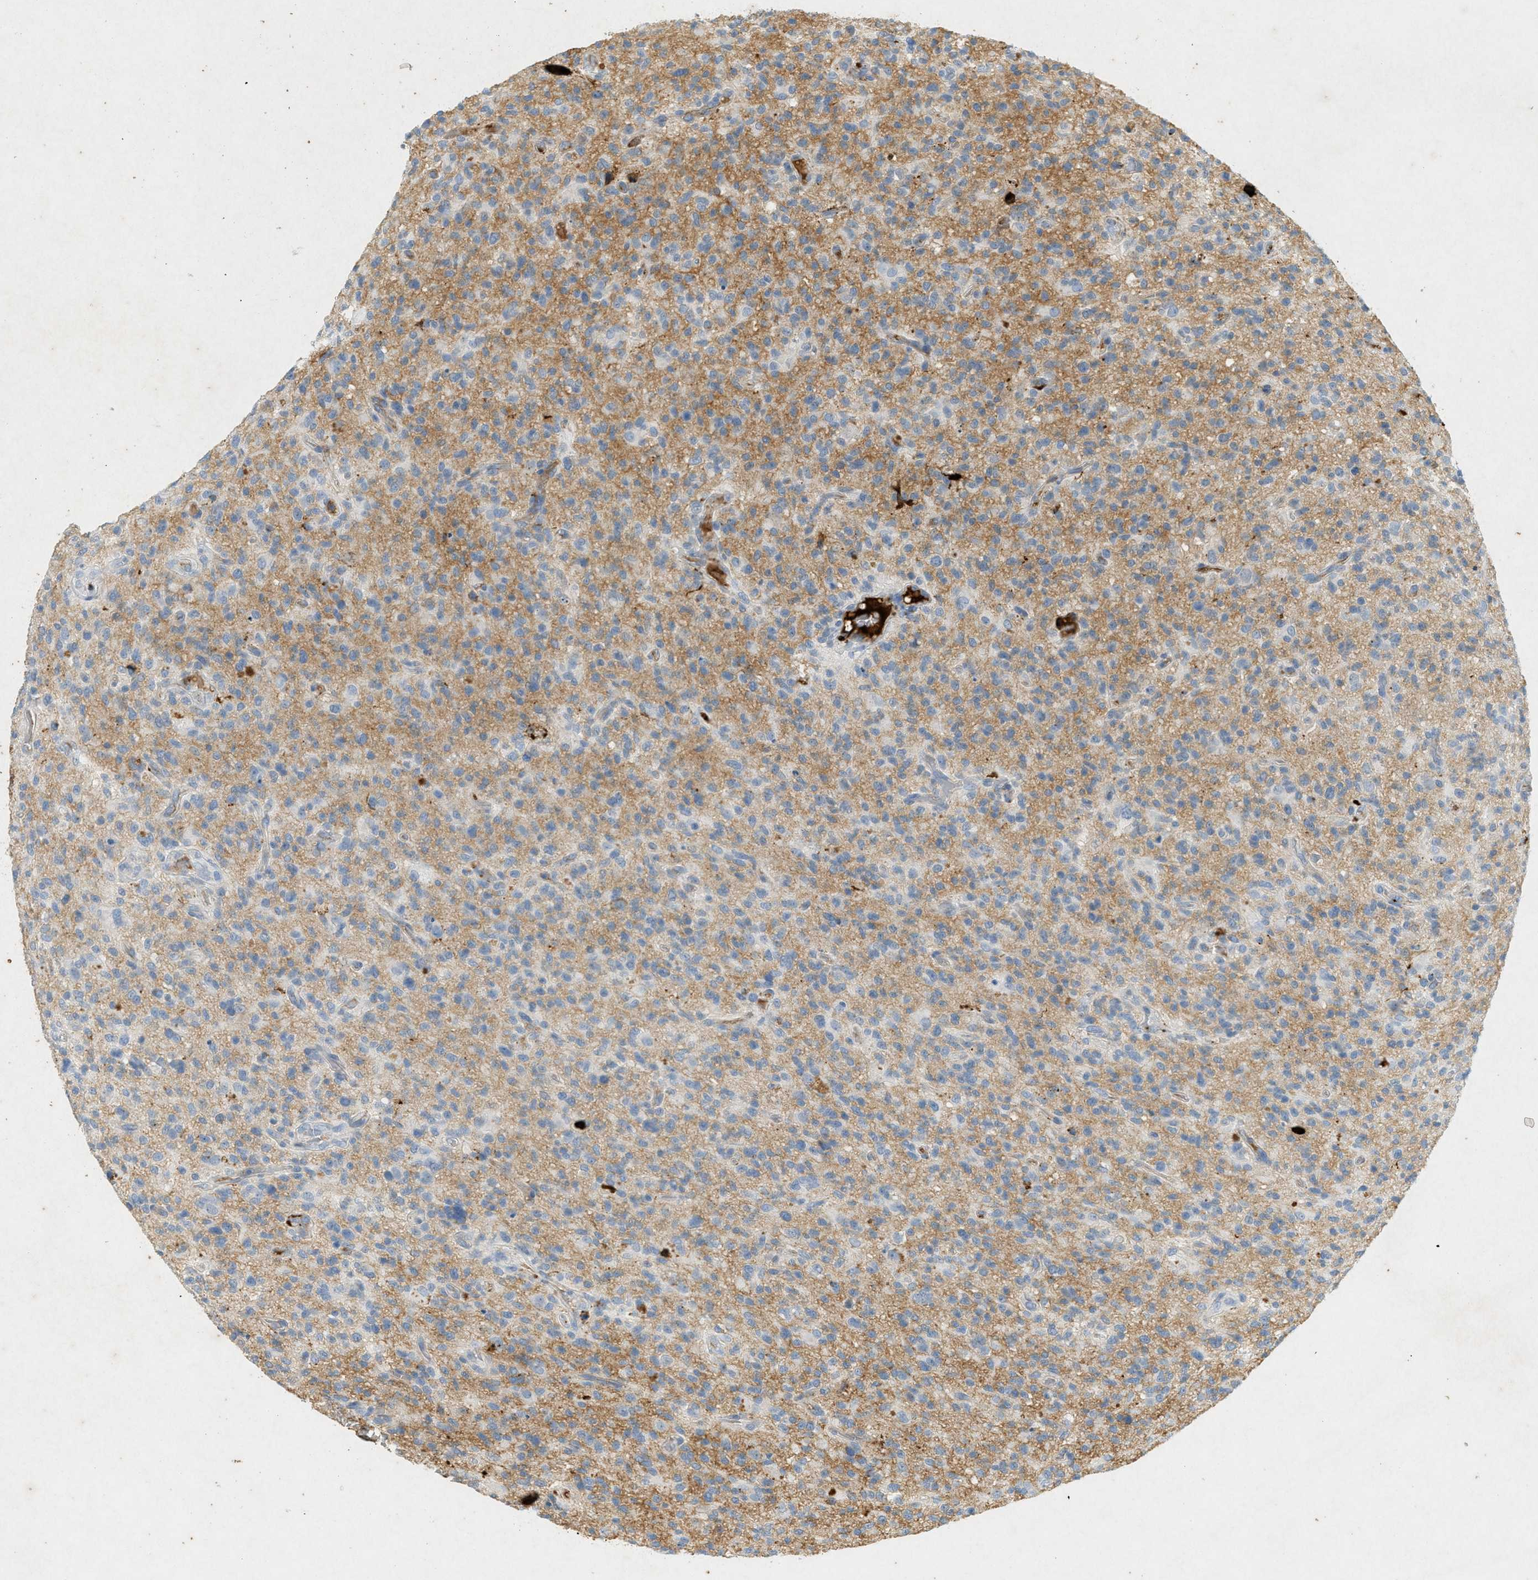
{"staining": {"intensity": "moderate", "quantity": "<25%", "location": "cytoplasmic/membranous"}, "tissue": "glioma", "cell_type": "Tumor cells", "image_type": "cancer", "snomed": [{"axis": "morphology", "description": "Glioma, malignant, High grade"}, {"axis": "topography", "description": "Brain"}], "caption": "Malignant glioma (high-grade) was stained to show a protein in brown. There is low levels of moderate cytoplasmic/membranous expression in approximately <25% of tumor cells.", "gene": "F2", "patient": {"sex": "male", "age": 71}}